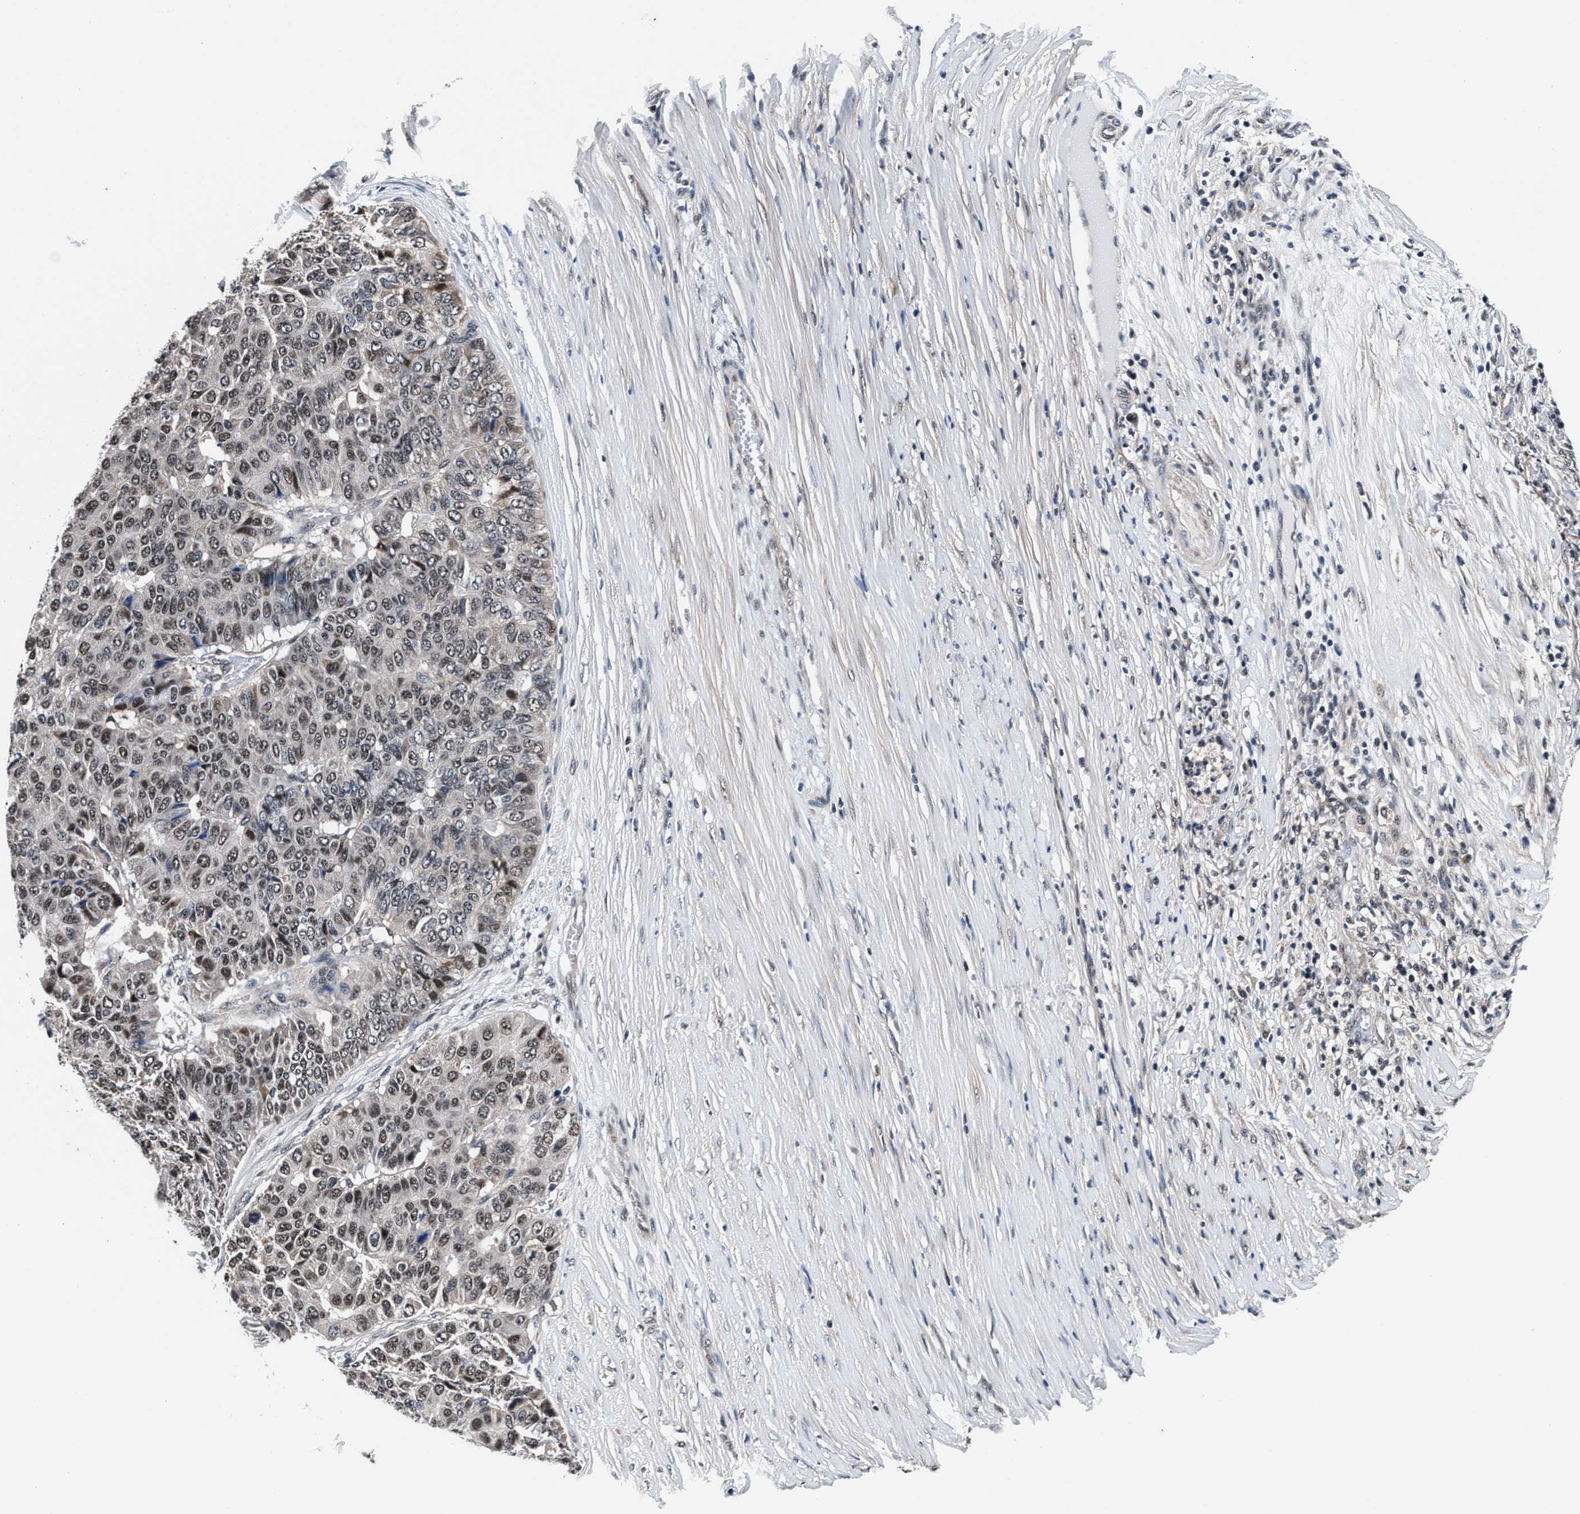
{"staining": {"intensity": "moderate", "quantity": "25%-75%", "location": "nuclear"}, "tissue": "pancreatic cancer", "cell_type": "Tumor cells", "image_type": "cancer", "snomed": [{"axis": "morphology", "description": "Adenocarcinoma, NOS"}, {"axis": "topography", "description": "Pancreas"}], "caption": "A brown stain shows moderate nuclear staining of a protein in pancreatic cancer (adenocarcinoma) tumor cells.", "gene": "USP16", "patient": {"sex": "male", "age": 50}}